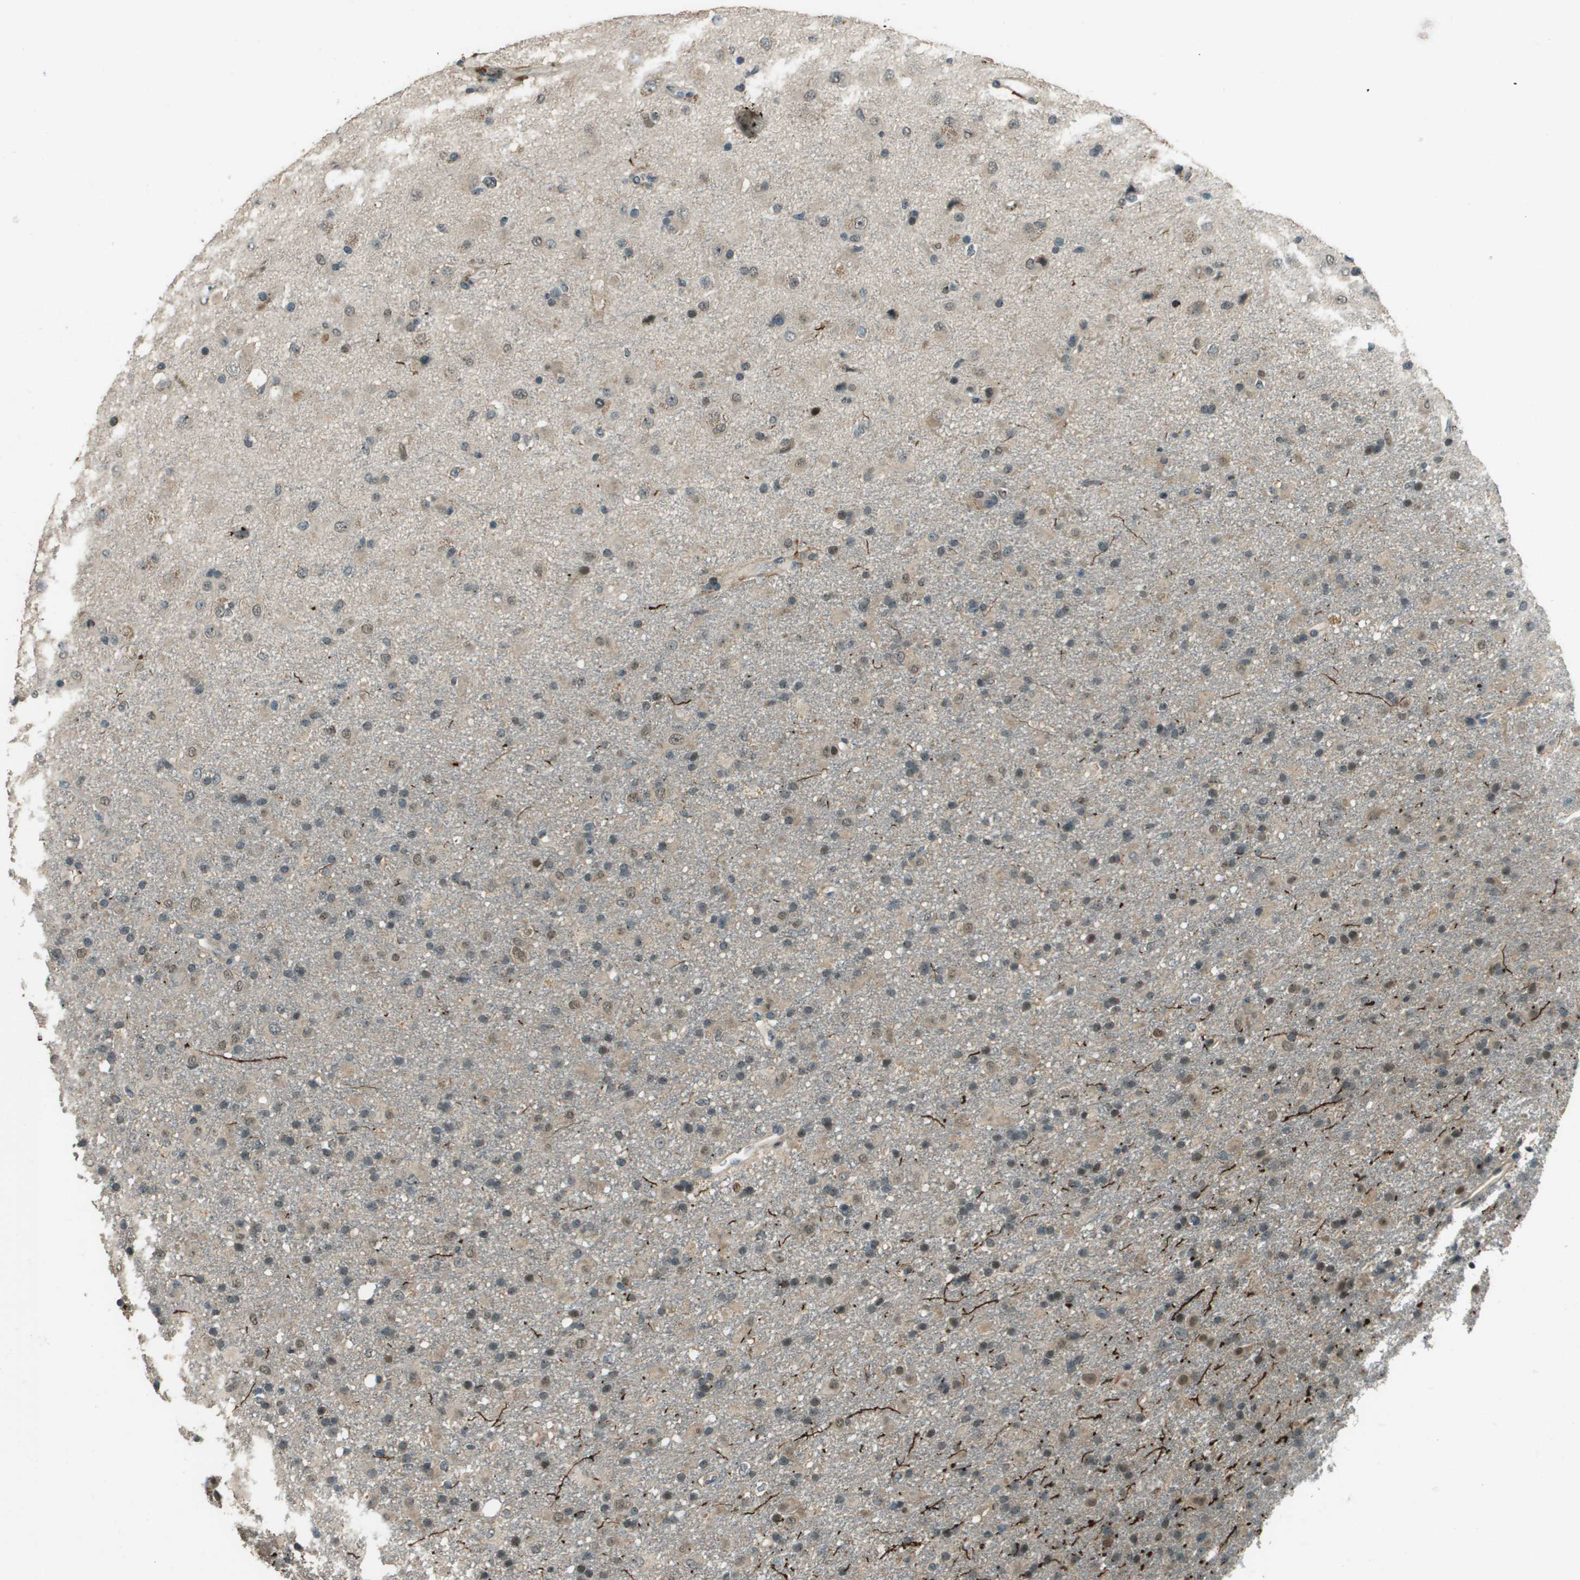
{"staining": {"intensity": "weak", "quantity": "25%-75%", "location": "cytoplasmic/membranous"}, "tissue": "glioma", "cell_type": "Tumor cells", "image_type": "cancer", "snomed": [{"axis": "morphology", "description": "Glioma, malignant, Low grade"}, {"axis": "topography", "description": "Brain"}], "caption": "Malignant low-grade glioma tissue displays weak cytoplasmic/membranous expression in about 25%-75% of tumor cells, visualized by immunohistochemistry. The protein is stained brown, and the nuclei are stained in blue (DAB (3,3'-diaminobenzidine) IHC with brightfield microscopy, high magnification).", "gene": "SDC3", "patient": {"sex": "male", "age": 65}}